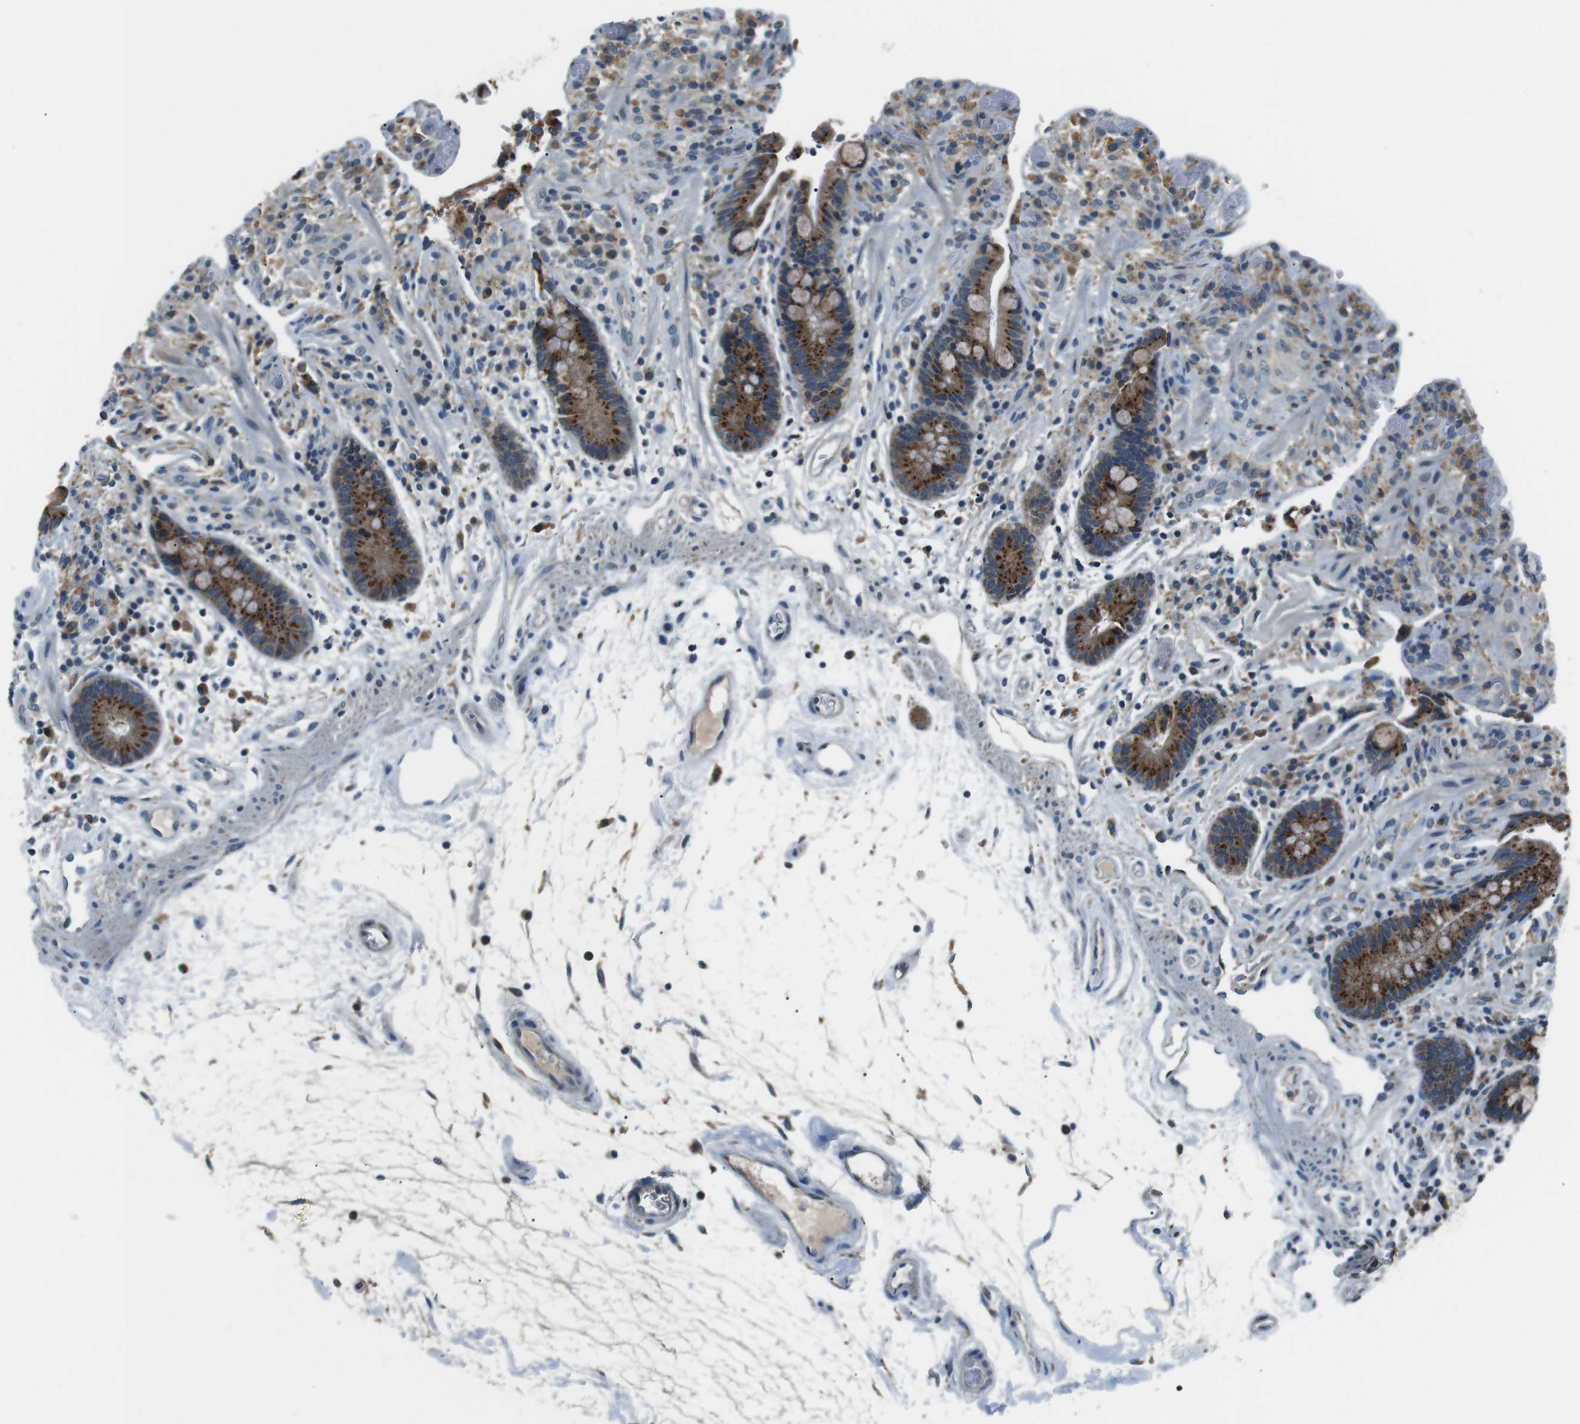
{"staining": {"intensity": "negative", "quantity": "none", "location": "none"}, "tissue": "colon", "cell_type": "Endothelial cells", "image_type": "normal", "snomed": [{"axis": "morphology", "description": "Normal tissue, NOS"}, {"axis": "topography", "description": "Colon"}], "caption": "An IHC micrograph of normal colon is shown. There is no staining in endothelial cells of colon. Nuclei are stained in blue.", "gene": "FAM3B", "patient": {"sex": "male", "age": 73}}